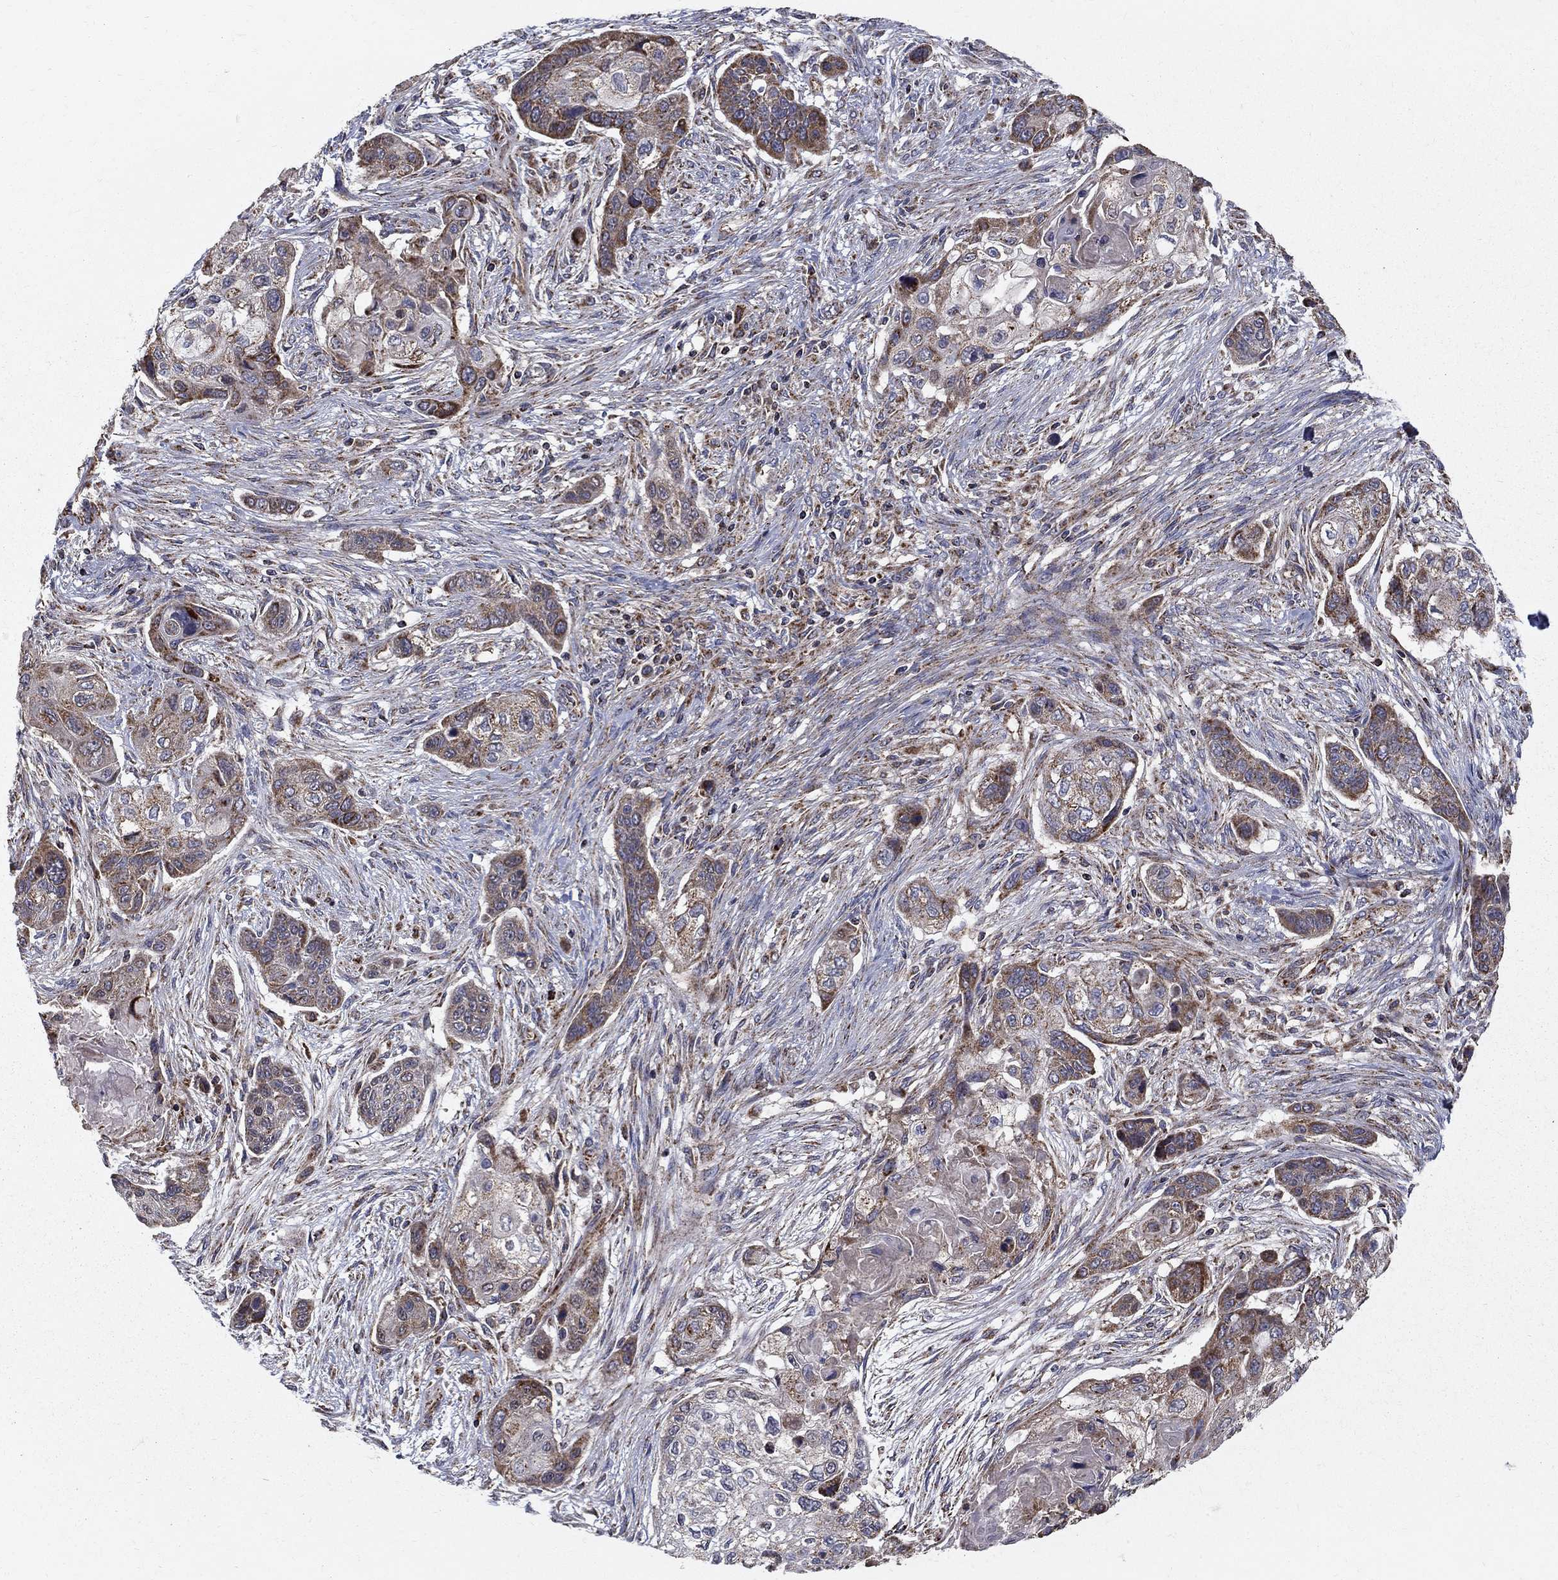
{"staining": {"intensity": "strong", "quantity": "<25%", "location": "cytoplasmic/membranous"}, "tissue": "lung cancer", "cell_type": "Tumor cells", "image_type": "cancer", "snomed": [{"axis": "morphology", "description": "Squamous cell carcinoma, NOS"}, {"axis": "topography", "description": "Lung"}], "caption": "Lung cancer (squamous cell carcinoma) stained with DAB (3,3'-diaminobenzidine) immunohistochemistry shows medium levels of strong cytoplasmic/membranous staining in approximately <25% of tumor cells. The staining was performed using DAB, with brown indicating positive protein expression. Nuclei are stained blue with hematoxylin.", "gene": "NDUFS8", "patient": {"sex": "male", "age": 69}}